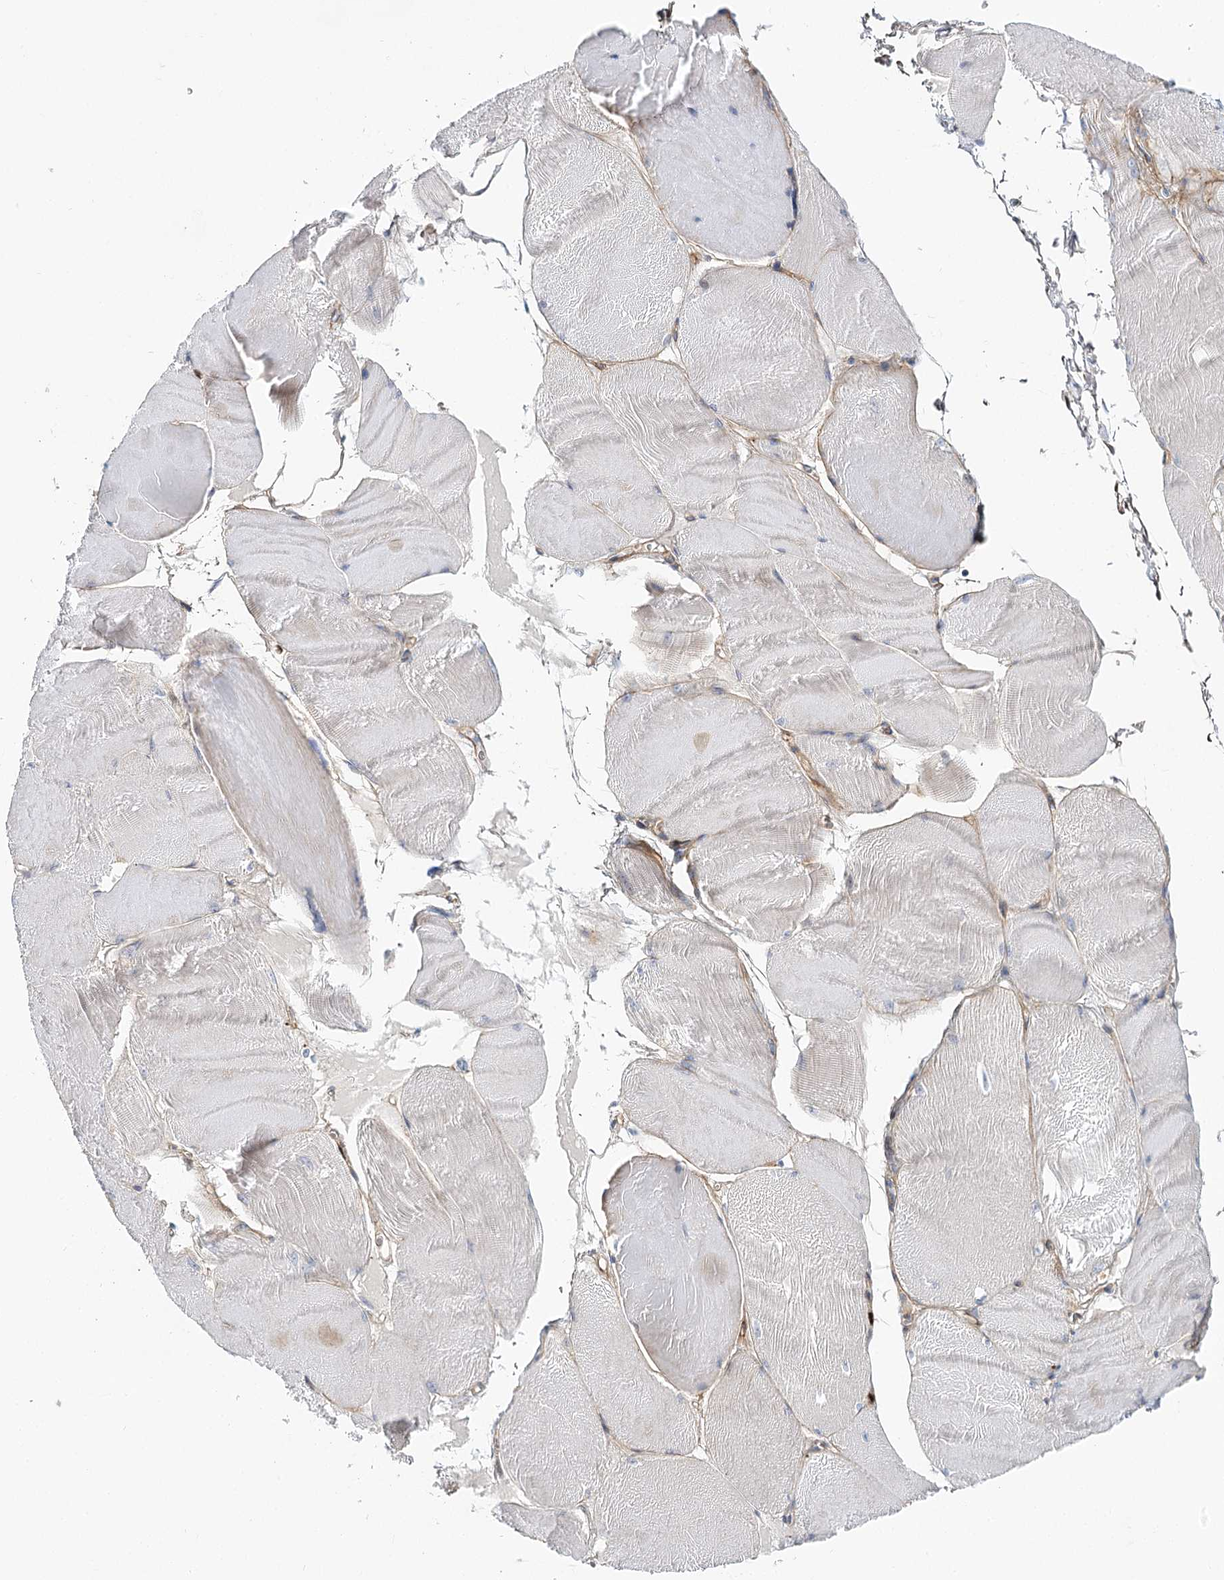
{"staining": {"intensity": "negative", "quantity": "none", "location": "none"}, "tissue": "skeletal muscle", "cell_type": "Myocytes", "image_type": "normal", "snomed": [{"axis": "morphology", "description": "Normal tissue, NOS"}, {"axis": "morphology", "description": "Basal cell carcinoma"}, {"axis": "topography", "description": "Skeletal muscle"}], "caption": "Protein analysis of benign skeletal muscle demonstrates no significant expression in myocytes. Brightfield microscopy of IHC stained with DAB (3,3'-diaminobenzidine) (brown) and hematoxylin (blue), captured at high magnification.", "gene": "C11orf52", "patient": {"sex": "female", "age": 64}}